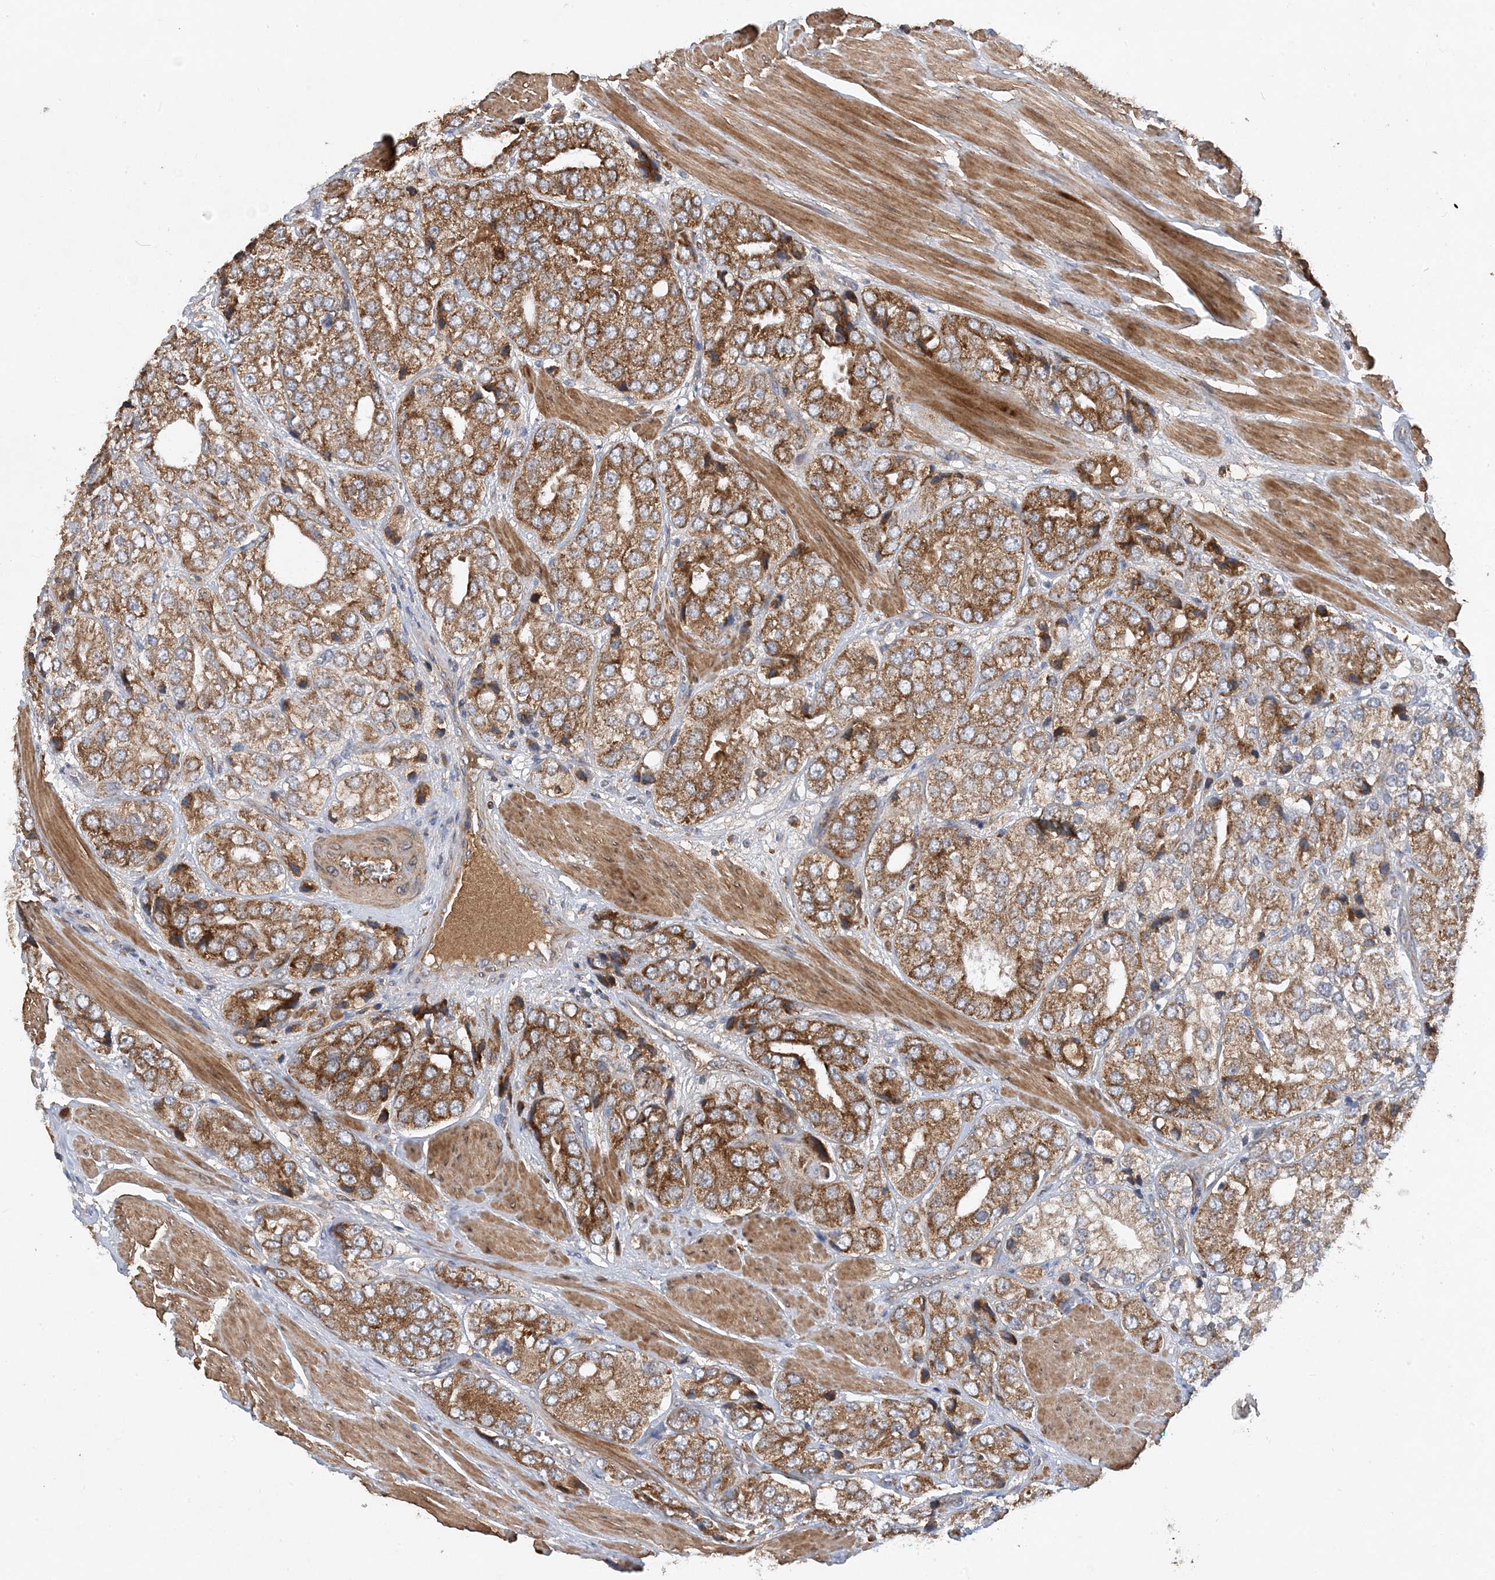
{"staining": {"intensity": "strong", "quantity": "25%-75%", "location": "cytoplasmic/membranous"}, "tissue": "prostate cancer", "cell_type": "Tumor cells", "image_type": "cancer", "snomed": [{"axis": "morphology", "description": "Adenocarcinoma, High grade"}, {"axis": "topography", "description": "Prostate"}], "caption": "Prostate cancer (adenocarcinoma (high-grade)) stained with a protein marker displays strong staining in tumor cells.", "gene": "STK19", "patient": {"sex": "male", "age": 50}}